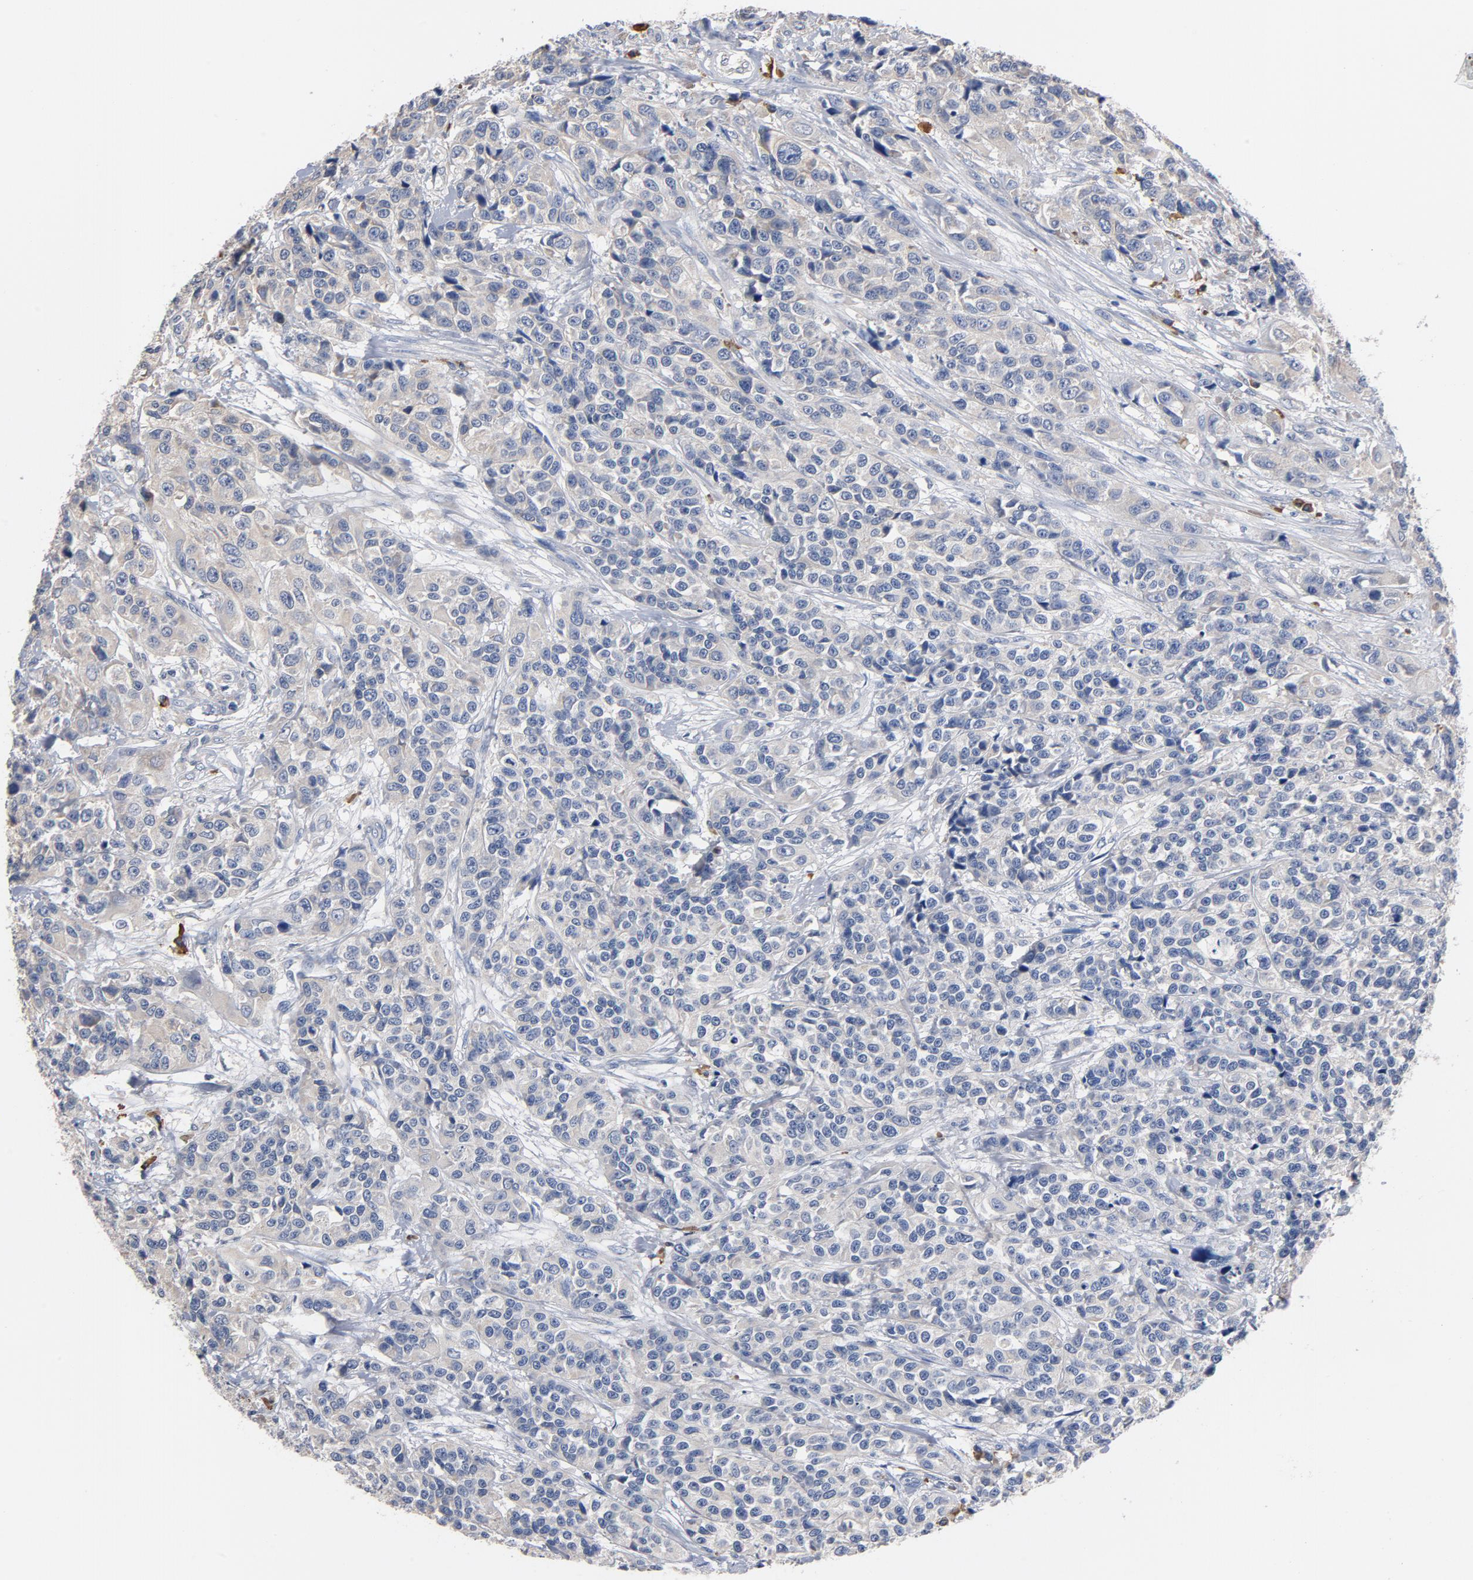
{"staining": {"intensity": "negative", "quantity": "none", "location": "none"}, "tissue": "urothelial cancer", "cell_type": "Tumor cells", "image_type": "cancer", "snomed": [{"axis": "morphology", "description": "Urothelial carcinoma, High grade"}, {"axis": "topography", "description": "Urinary bladder"}], "caption": "Immunohistochemistry (IHC) photomicrograph of urothelial cancer stained for a protein (brown), which reveals no staining in tumor cells.", "gene": "TLR4", "patient": {"sex": "female", "age": 81}}